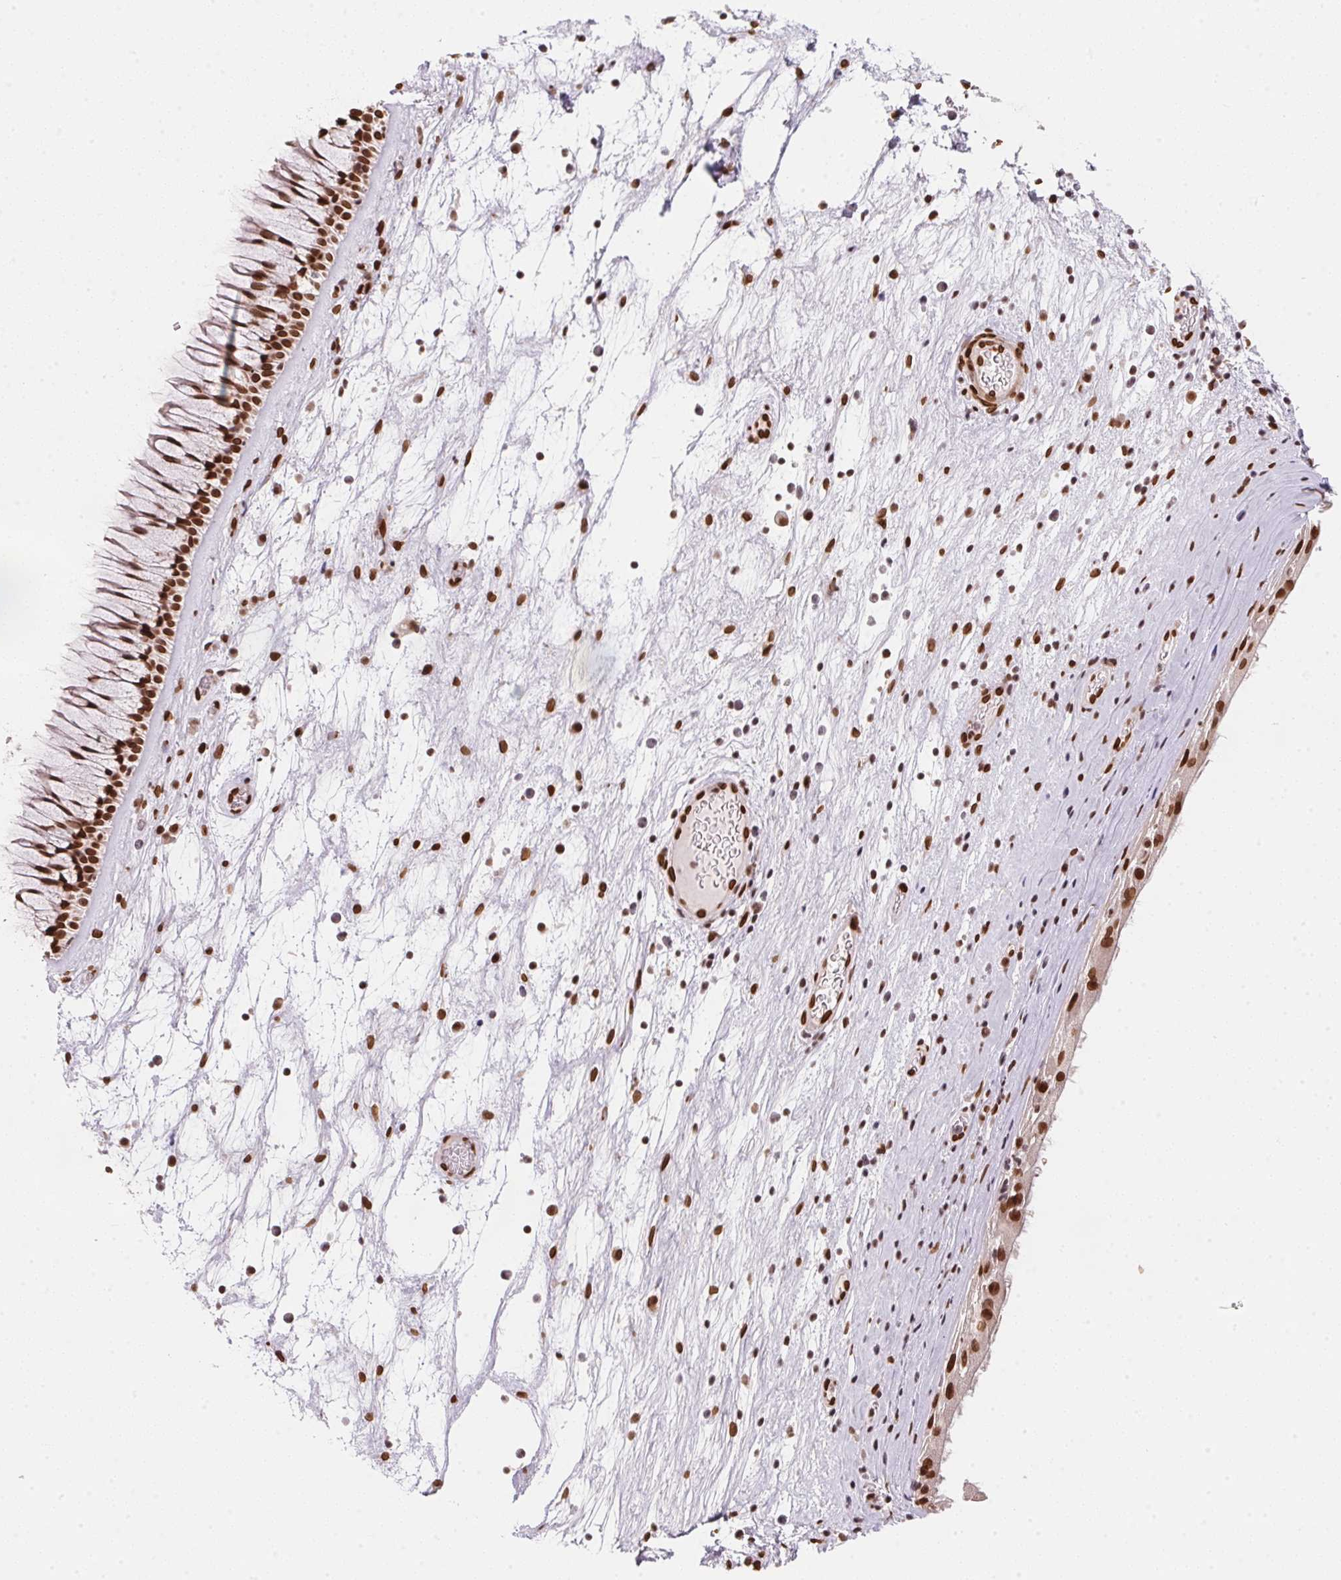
{"staining": {"intensity": "strong", "quantity": ">75%", "location": "nuclear"}, "tissue": "nasopharynx", "cell_type": "Respiratory epithelial cells", "image_type": "normal", "snomed": [{"axis": "morphology", "description": "Normal tissue, NOS"}, {"axis": "topography", "description": "Nasopharynx"}], "caption": "A photomicrograph of human nasopharynx stained for a protein displays strong nuclear brown staining in respiratory epithelial cells.", "gene": "SAP30BP", "patient": {"sex": "male", "age": 74}}